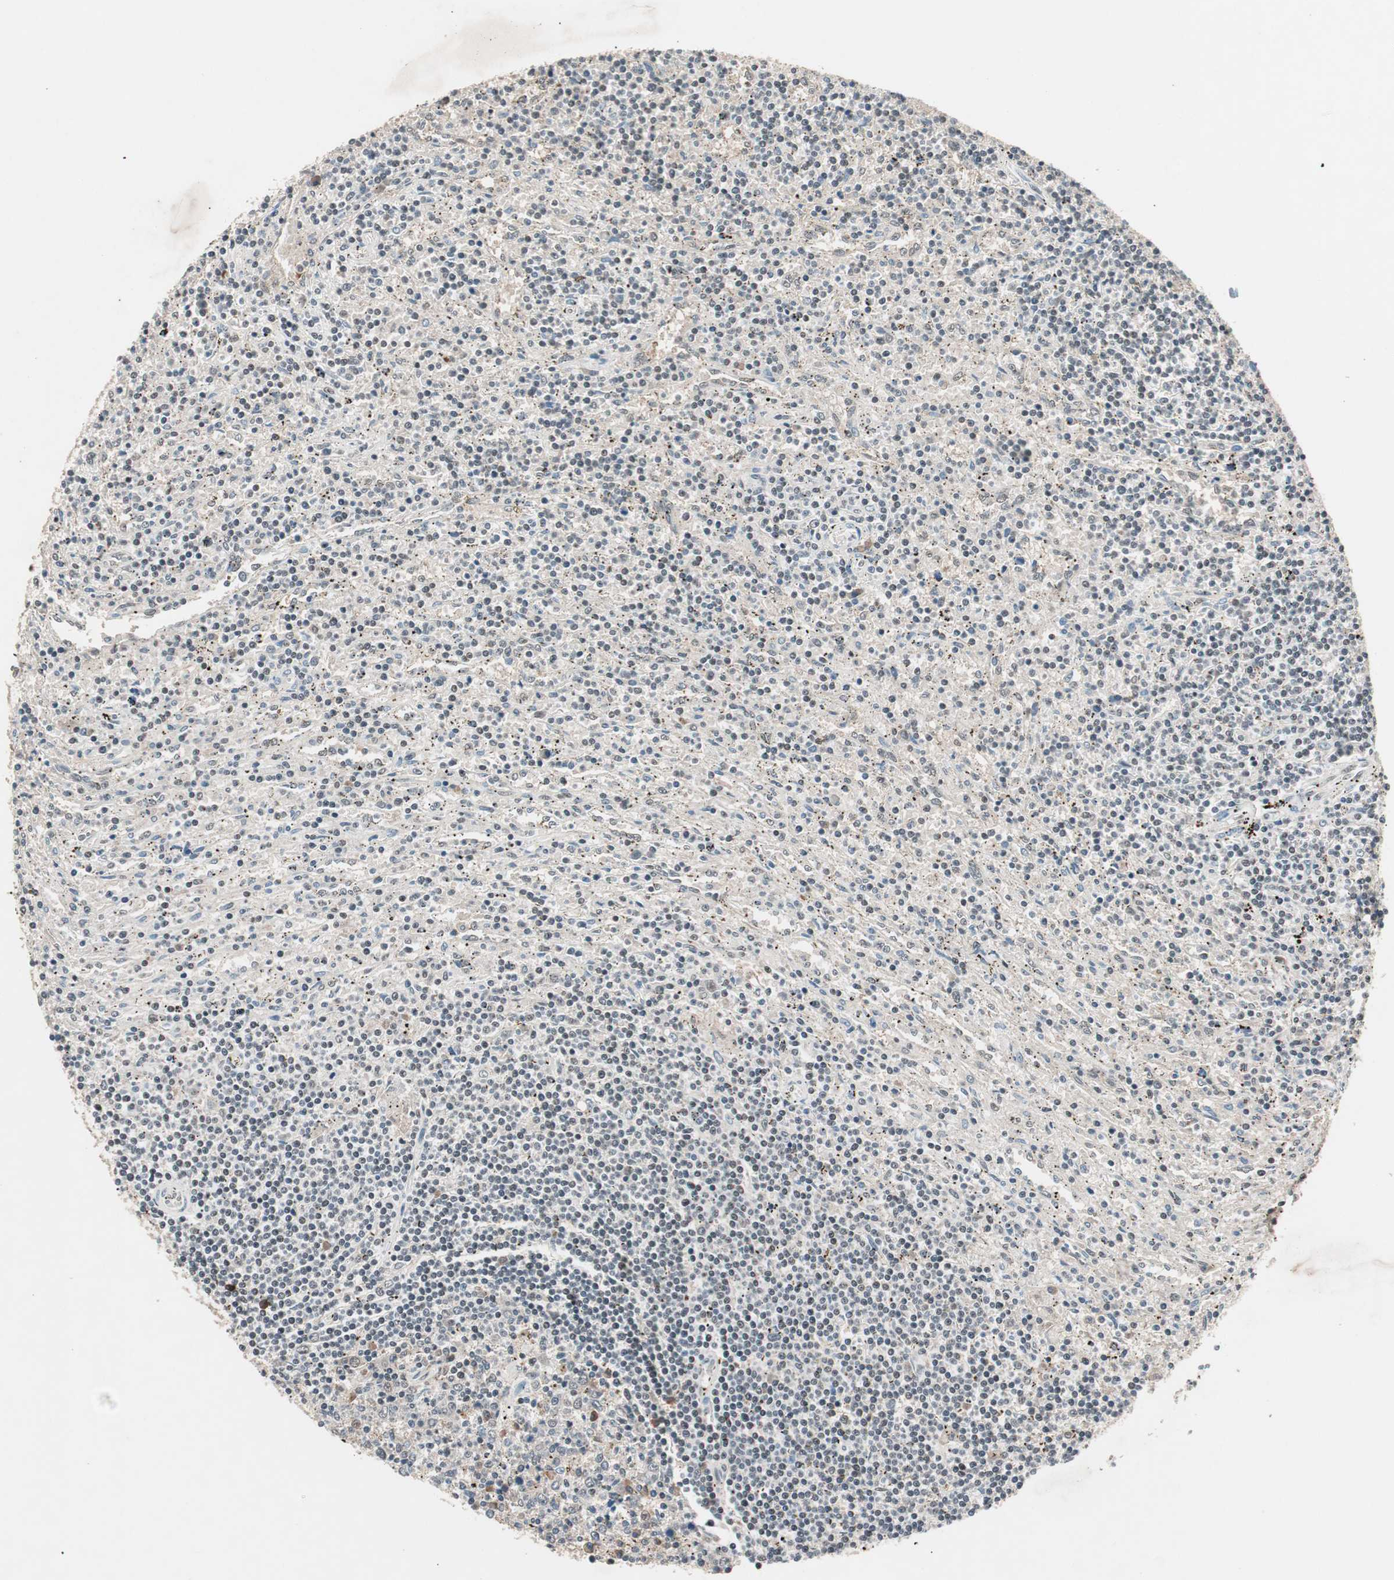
{"staining": {"intensity": "weak", "quantity": "<25%", "location": "nuclear"}, "tissue": "lymphoma", "cell_type": "Tumor cells", "image_type": "cancer", "snomed": [{"axis": "morphology", "description": "Malignant lymphoma, non-Hodgkin's type, Low grade"}, {"axis": "topography", "description": "Spleen"}], "caption": "An IHC micrograph of lymphoma is shown. There is no staining in tumor cells of lymphoma.", "gene": "NFRKB", "patient": {"sex": "male", "age": 76}}